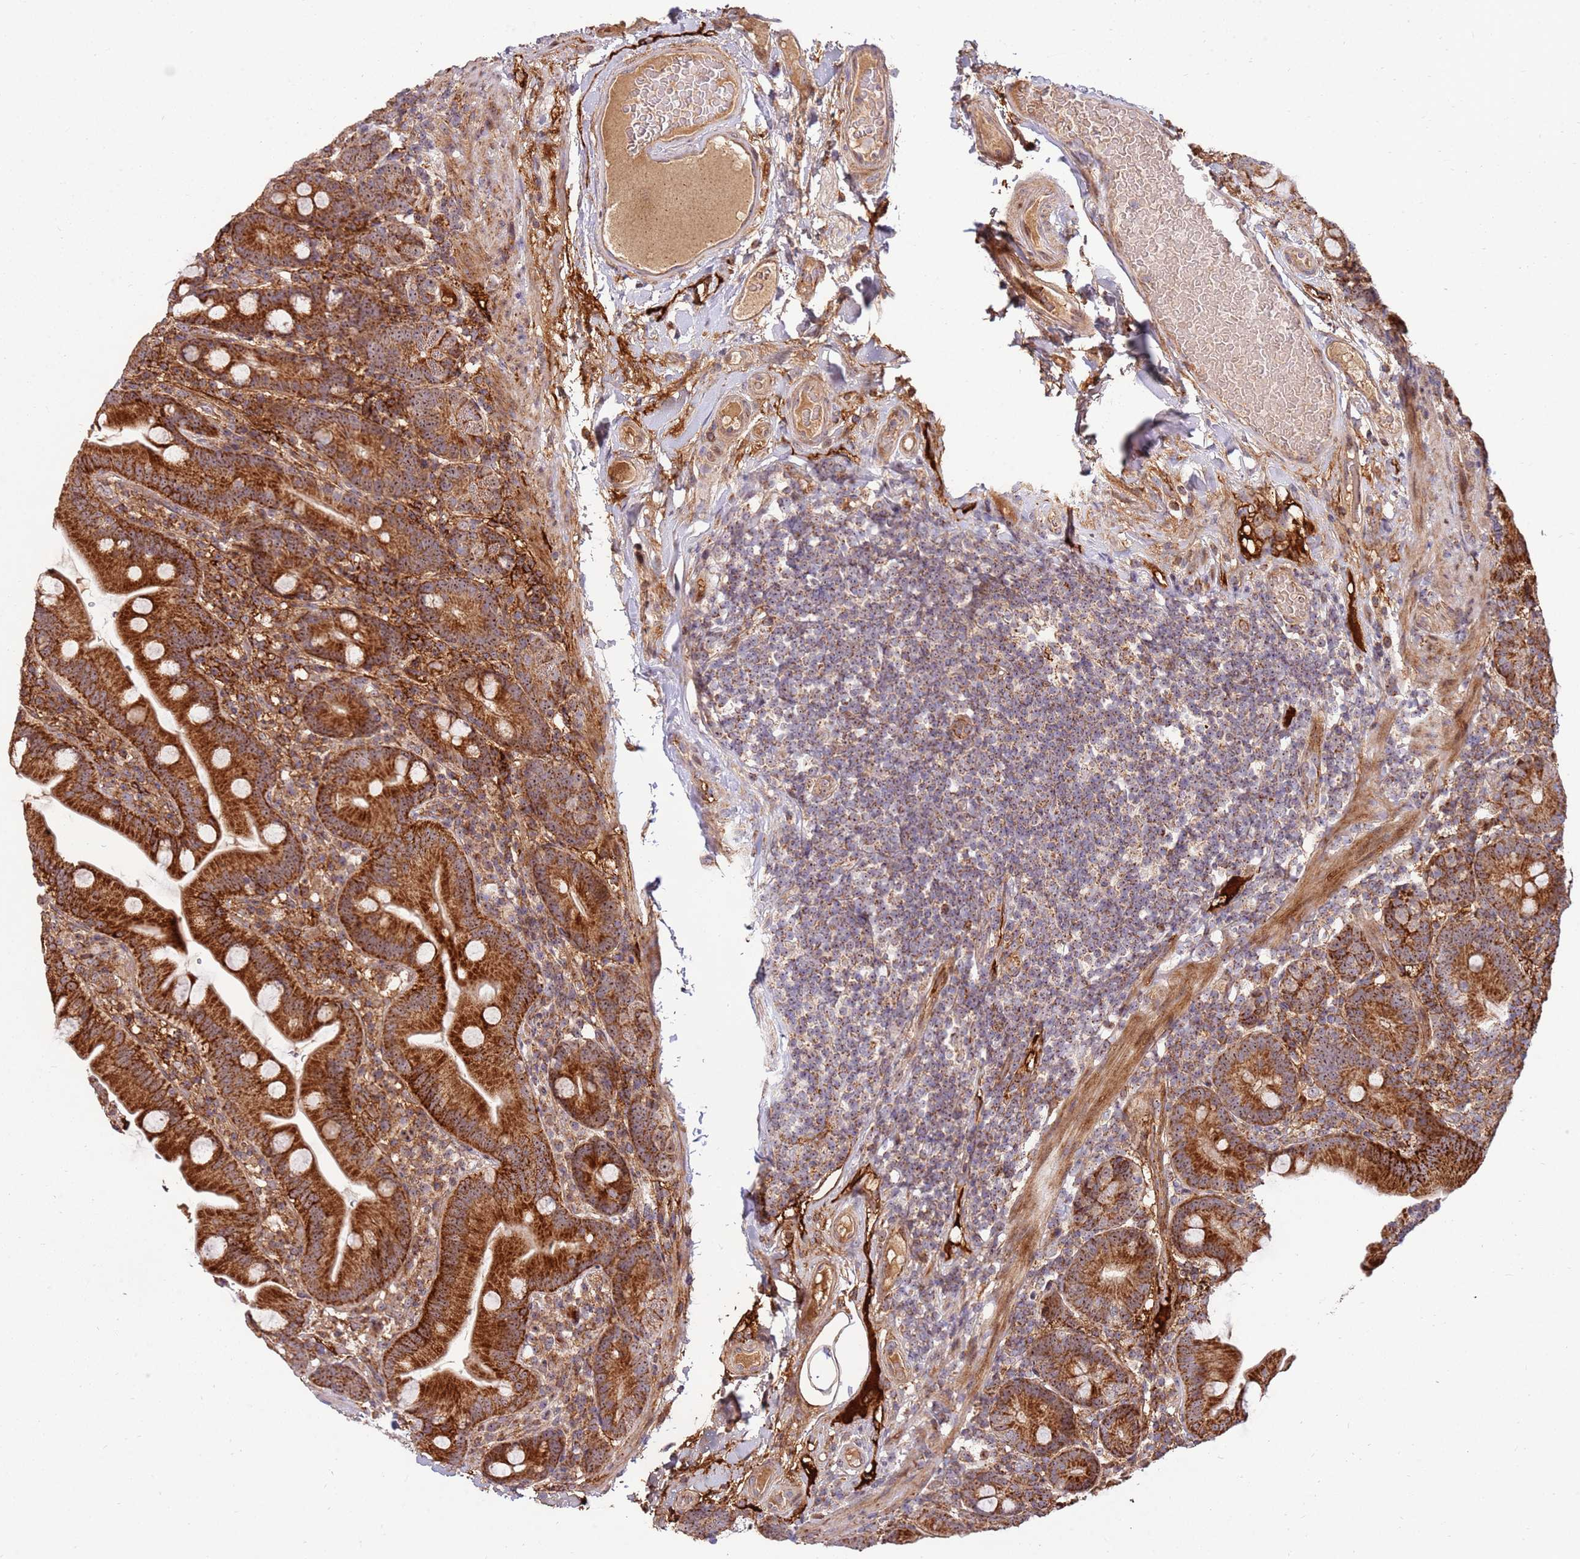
{"staining": {"intensity": "strong", "quantity": ">75%", "location": "cytoplasmic/membranous"}, "tissue": "small intestine", "cell_type": "Glandular cells", "image_type": "normal", "snomed": [{"axis": "morphology", "description": "Normal tissue, NOS"}, {"axis": "topography", "description": "Small intestine"}], "caption": "This is an image of immunohistochemistry staining of unremarkable small intestine, which shows strong positivity in the cytoplasmic/membranous of glandular cells.", "gene": "KIF25", "patient": {"sex": "female", "age": 68}}